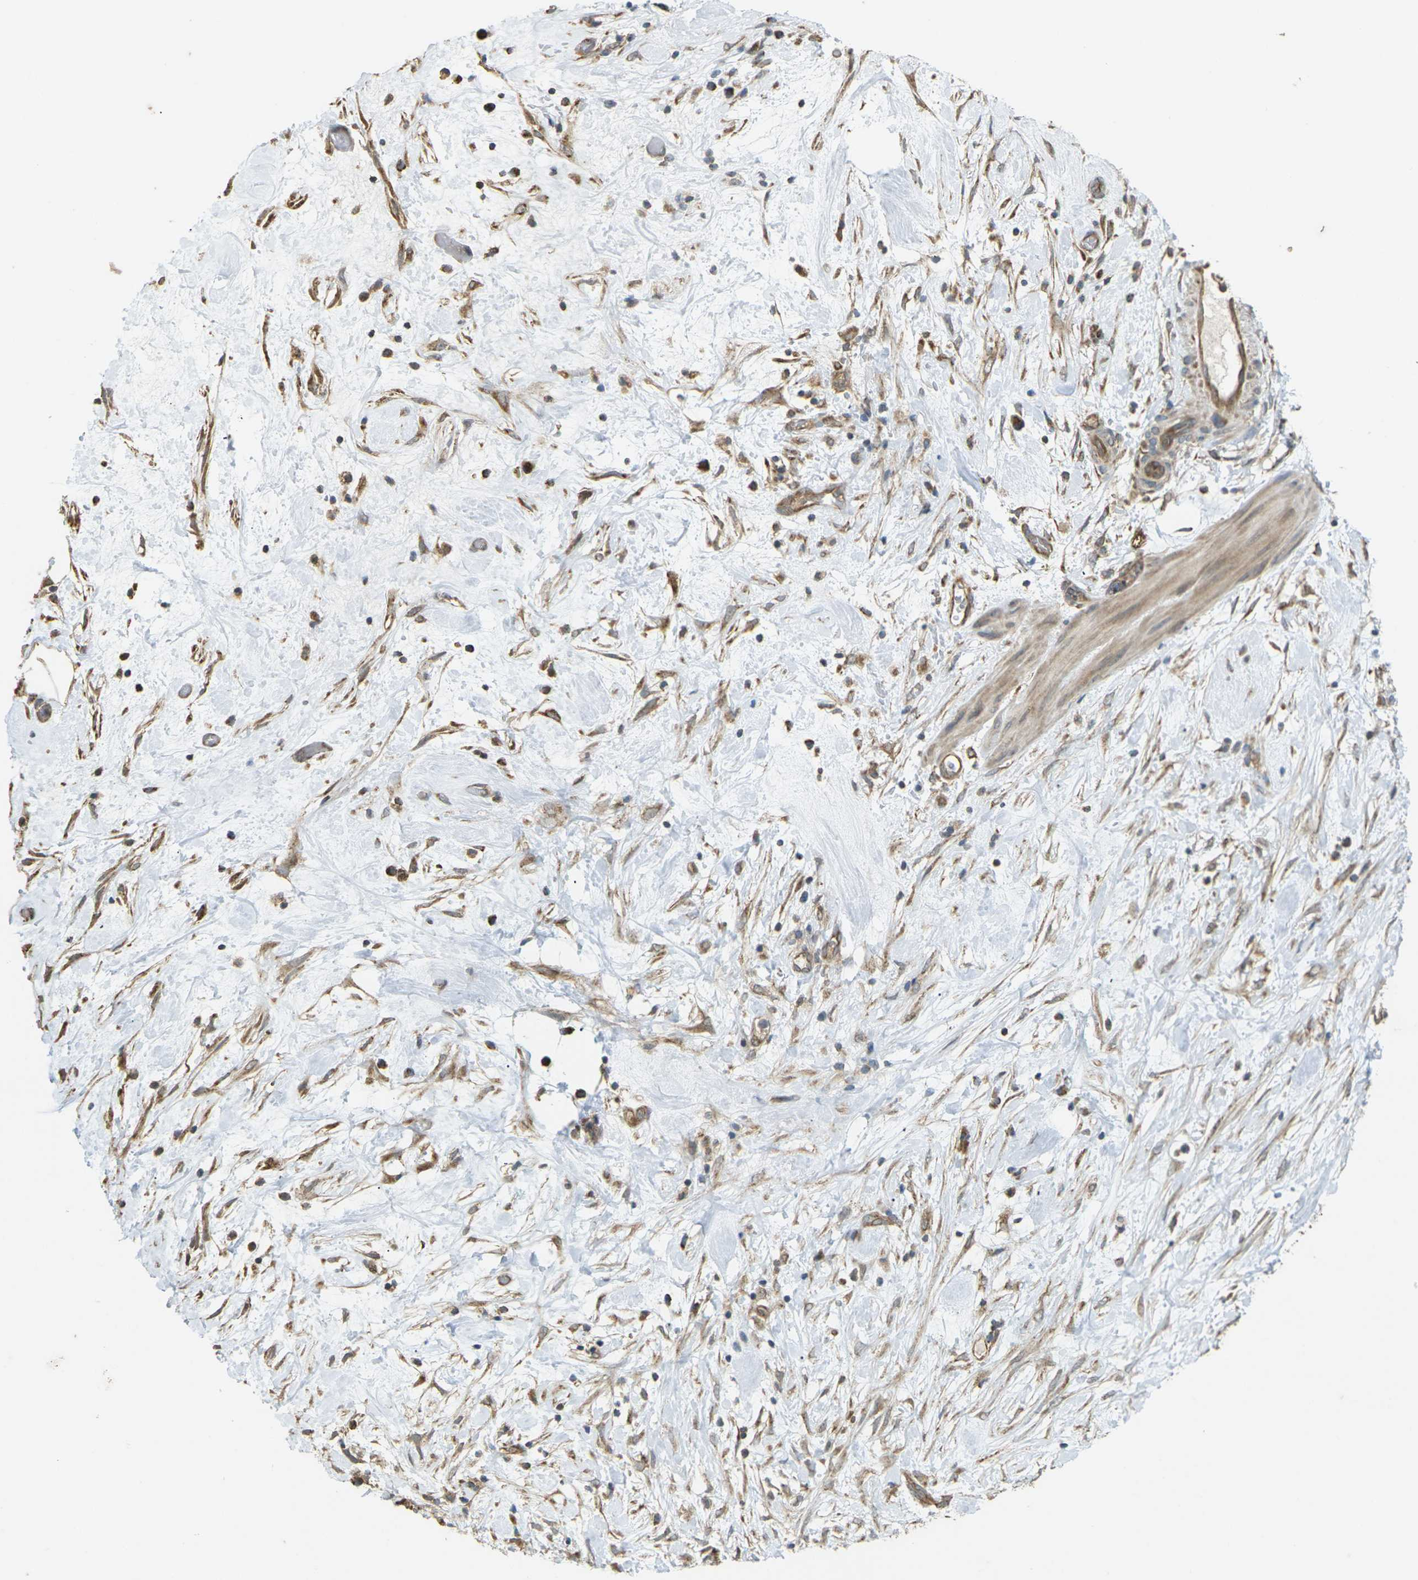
{"staining": {"intensity": "moderate", "quantity": ">75%", "location": "cytoplasmic/membranous"}, "tissue": "pancreatic cancer", "cell_type": "Tumor cells", "image_type": "cancer", "snomed": [{"axis": "morphology", "description": "Adenocarcinoma, NOS"}, {"axis": "topography", "description": "Pancreas"}], "caption": "Immunohistochemistry photomicrograph of human pancreatic adenocarcinoma stained for a protein (brown), which shows medium levels of moderate cytoplasmic/membranous staining in approximately >75% of tumor cells.", "gene": "KSR1", "patient": {"sex": "female", "age": 78}}